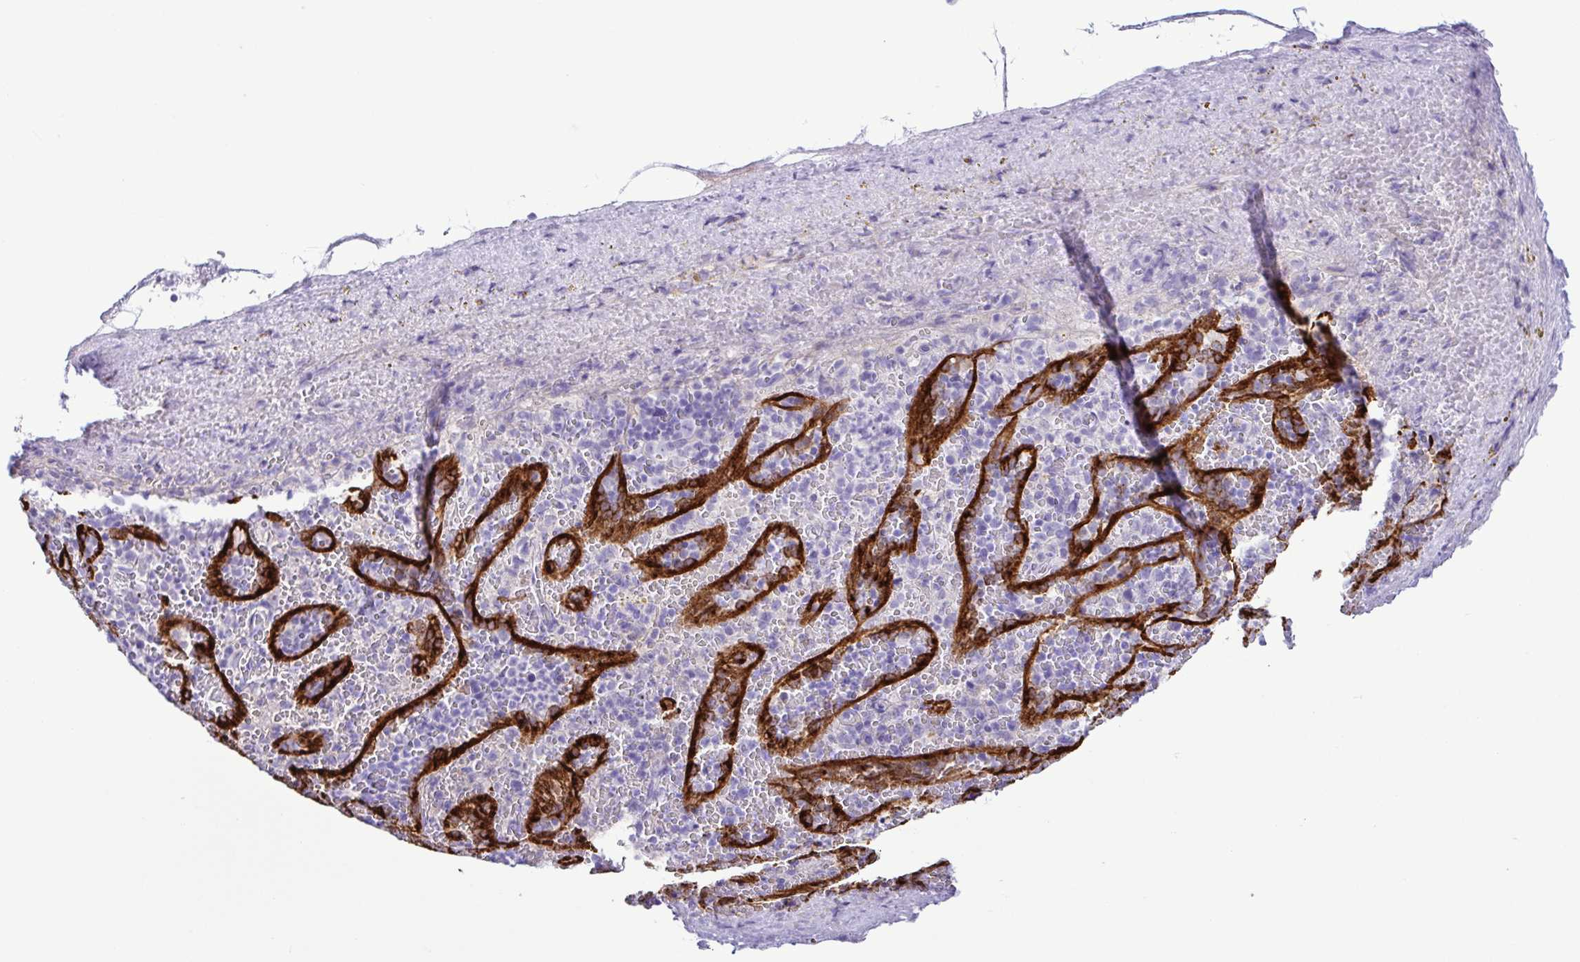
{"staining": {"intensity": "negative", "quantity": "none", "location": "none"}, "tissue": "spleen", "cell_type": "Cells in red pulp", "image_type": "normal", "snomed": [{"axis": "morphology", "description": "Normal tissue, NOS"}, {"axis": "topography", "description": "Spleen"}], "caption": "DAB immunohistochemical staining of normal human spleen displays no significant staining in cells in red pulp.", "gene": "GPR182", "patient": {"sex": "female", "age": 50}}